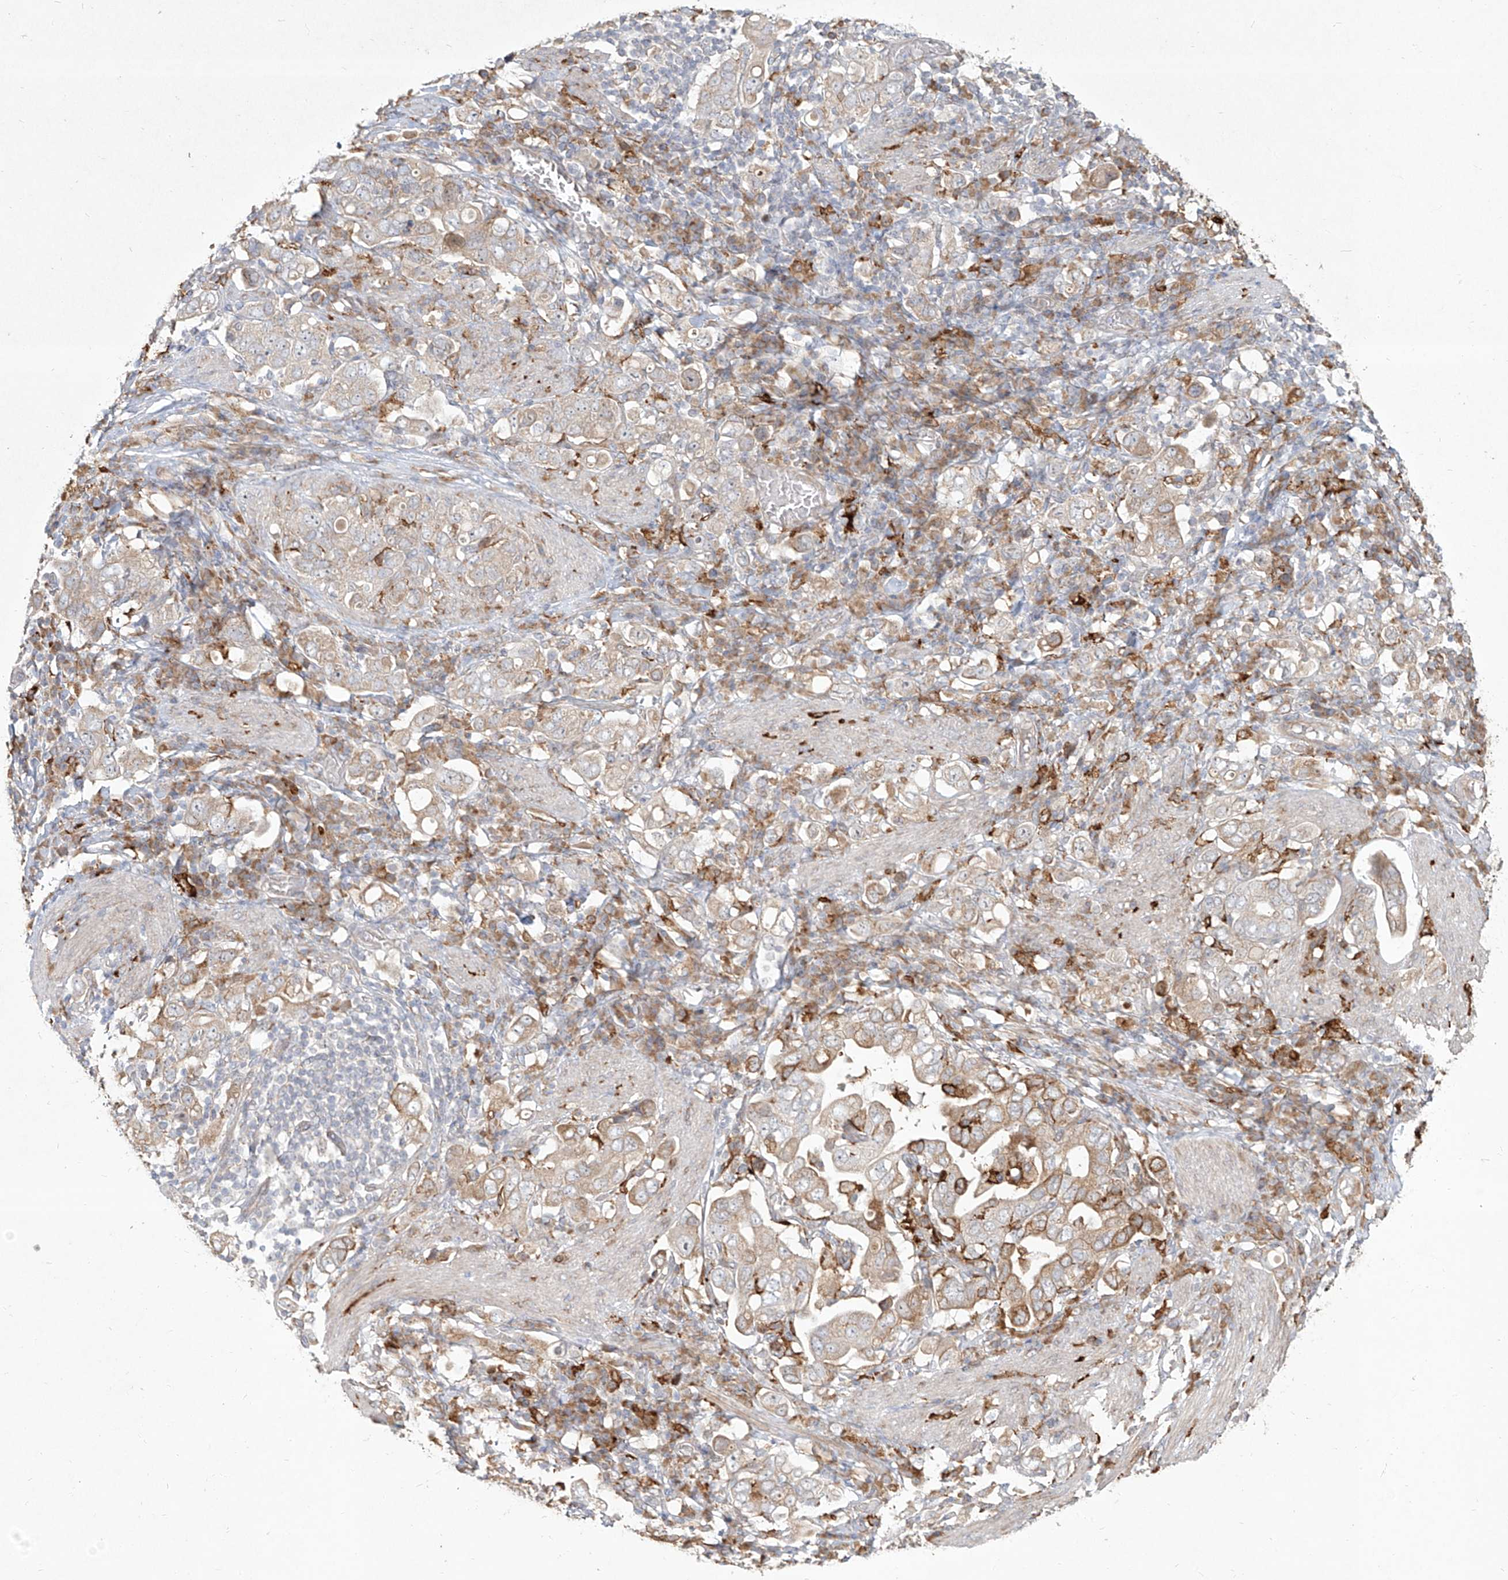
{"staining": {"intensity": "weak", "quantity": "25%-75%", "location": "cytoplasmic/membranous"}, "tissue": "stomach cancer", "cell_type": "Tumor cells", "image_type": "cancer", "snomed": [{"axis": "morphology", "description": "Adenocarcinoma, NOS"}, {"axis": "topography", "description": "Stomach, upper"}], "caption": "Protein analysis of stomach adenocarcinoma tissue exhibits weak cytoplasmic/membranous positivity in approximately 25%-75% of tumor cells.", "gene": "CD209", "patient": {"sex": "male", "age": 62}}